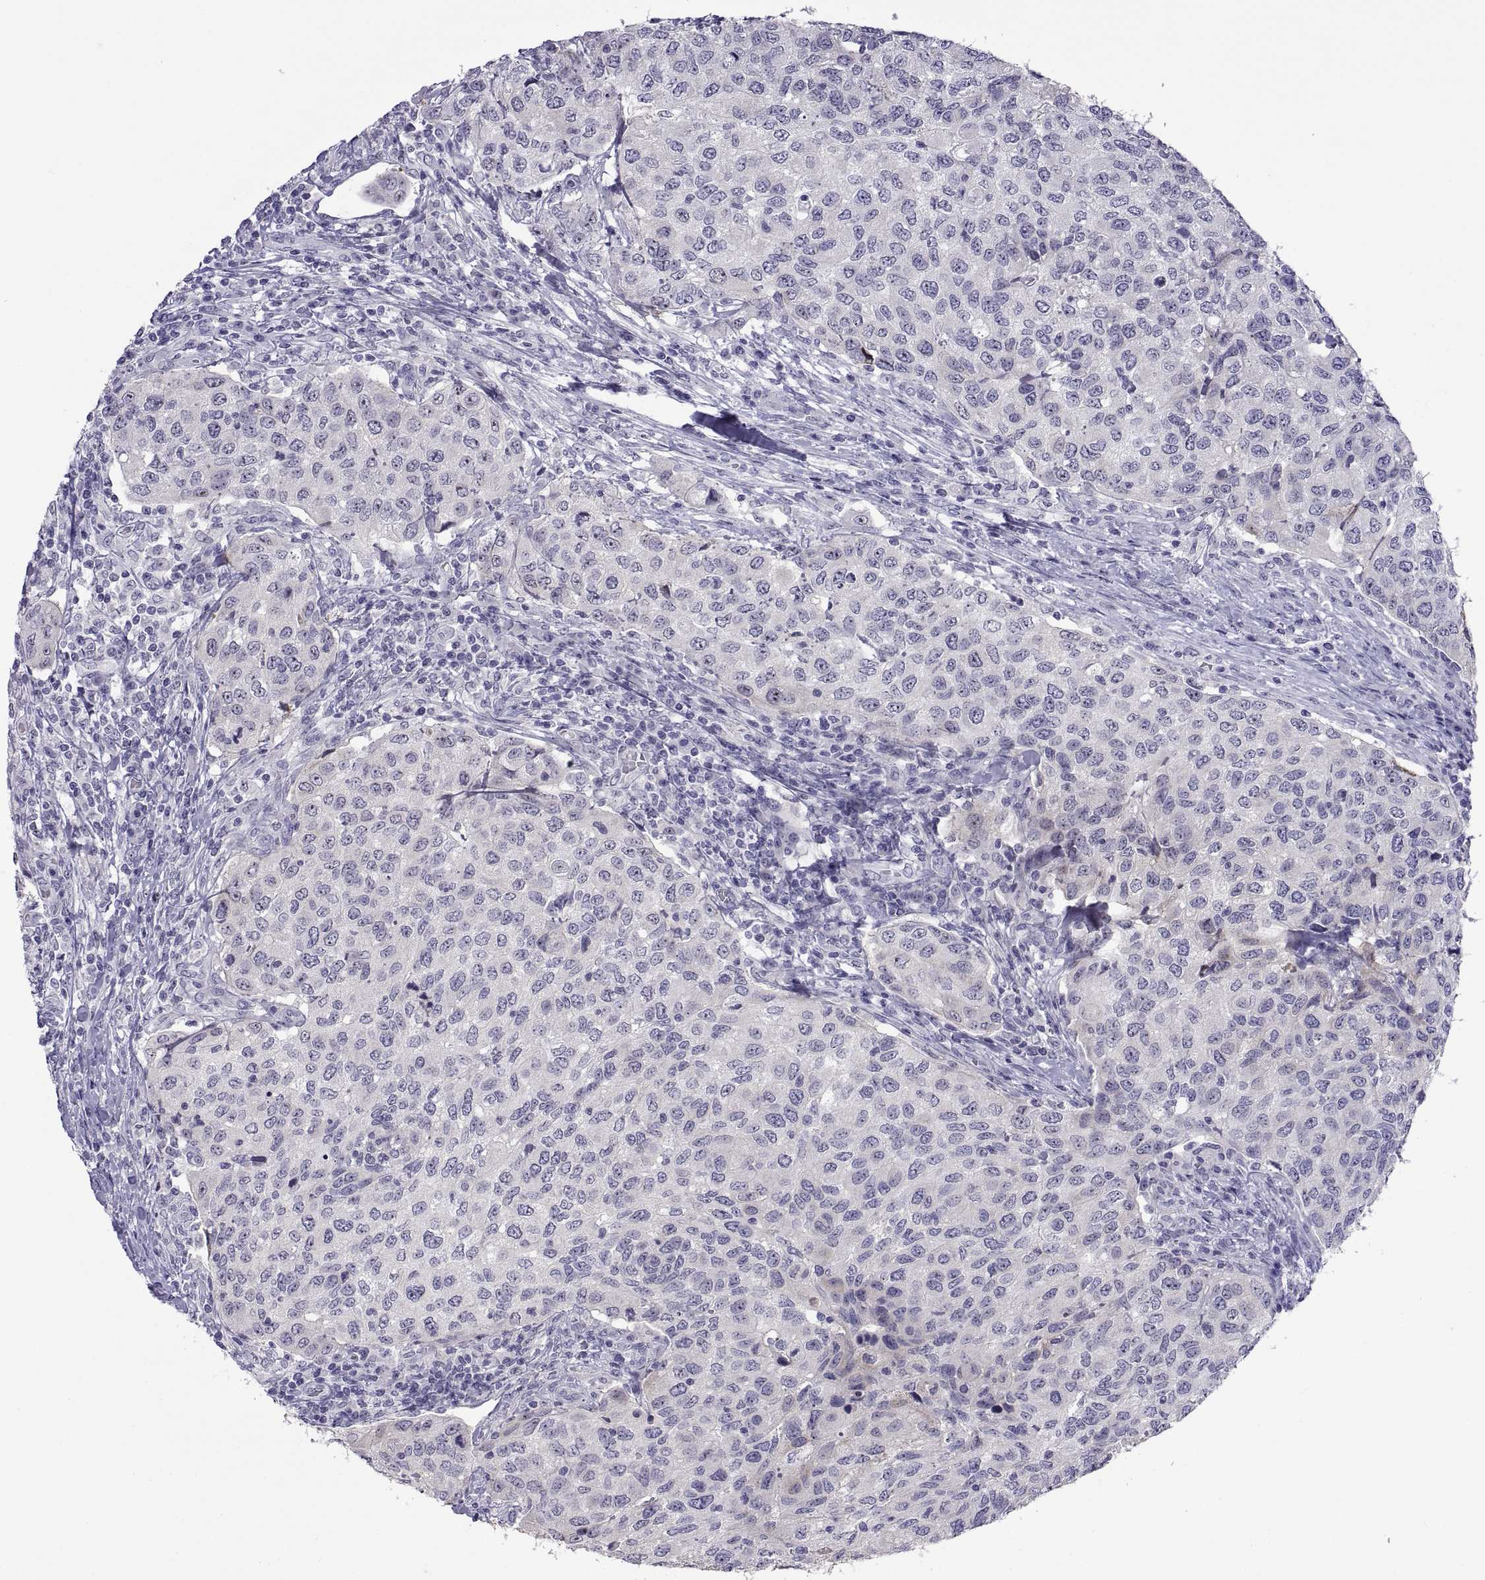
{"staining": {"intensity": "negative", "quantity": "none", "location": "none"}, "tissue": "urothelial cancer", "cell_type": "Tumor cells", "image_type": "cancer", "snomed": [{"axis": "morphology", "description": "Urothelial carcinoma, High grade"}, {"axis": "topography", "description": "Urinary bladder"}], "caption": "The image reveals no significant positivity in tumor cells of high-grade urothelial carcinoma. (Stains: DAB immunohistochemistry with hematoxylin counter stain, Microscopy: brightfield microscopy at high magnification).", "gene": "VSX2", "patient": {"sex": "female", "age": 78}}